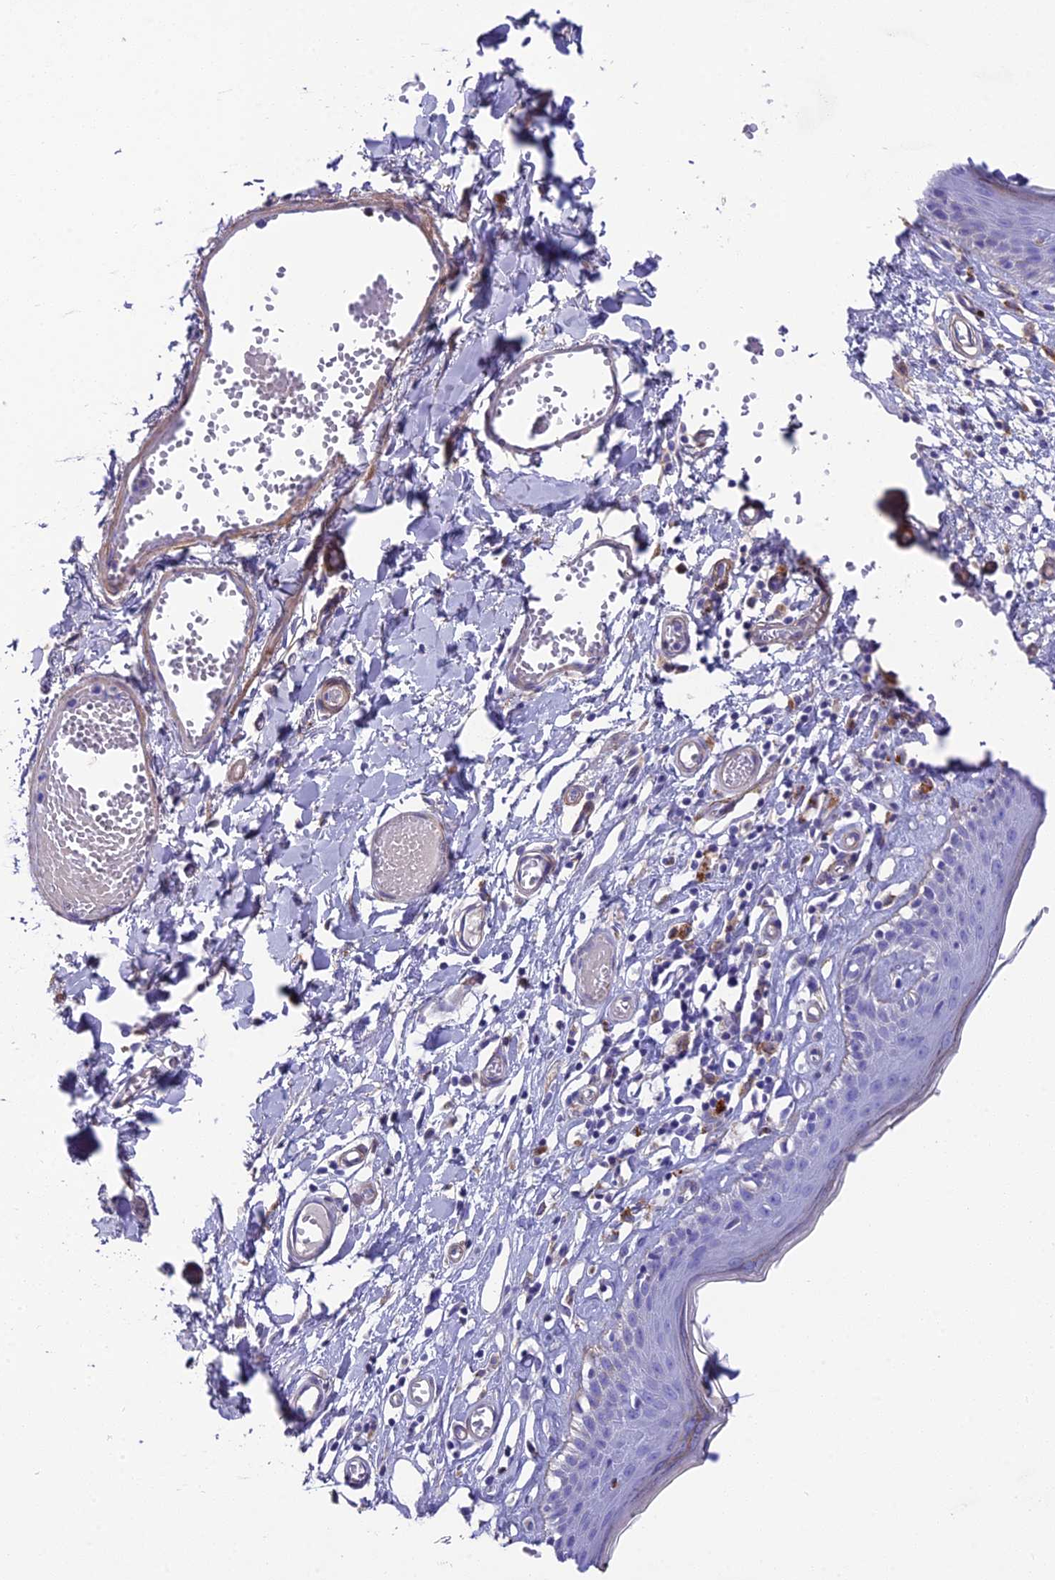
{"staining": {"intensity": "weak", "quantity": "<25%", "location": "cytoplasmic/membranous"}, "tissue": "skin", "cell_type": "Epidermal cells", "image_type": "normal", "snomed": [{"axis": "morphology", "description": "Normal tissue, NOS"}, {"axis": "topography", "description": "Adipose tissue"}, {"axis": "topography", "description": "Vascular tissue"}, {"axis": "topography", "description": "Vulva"}, {"axis": "topography", "description": "Peripheral nerve tissue"}], "caption": "Benign skin was stained to show a protein in brown. There is no significant staining in epidermal cells. (Immunohistochemistry, brightfield microscopy, high magnification).", "gene": "TNS1", "patient": {"sex": "female", "age": 86}}